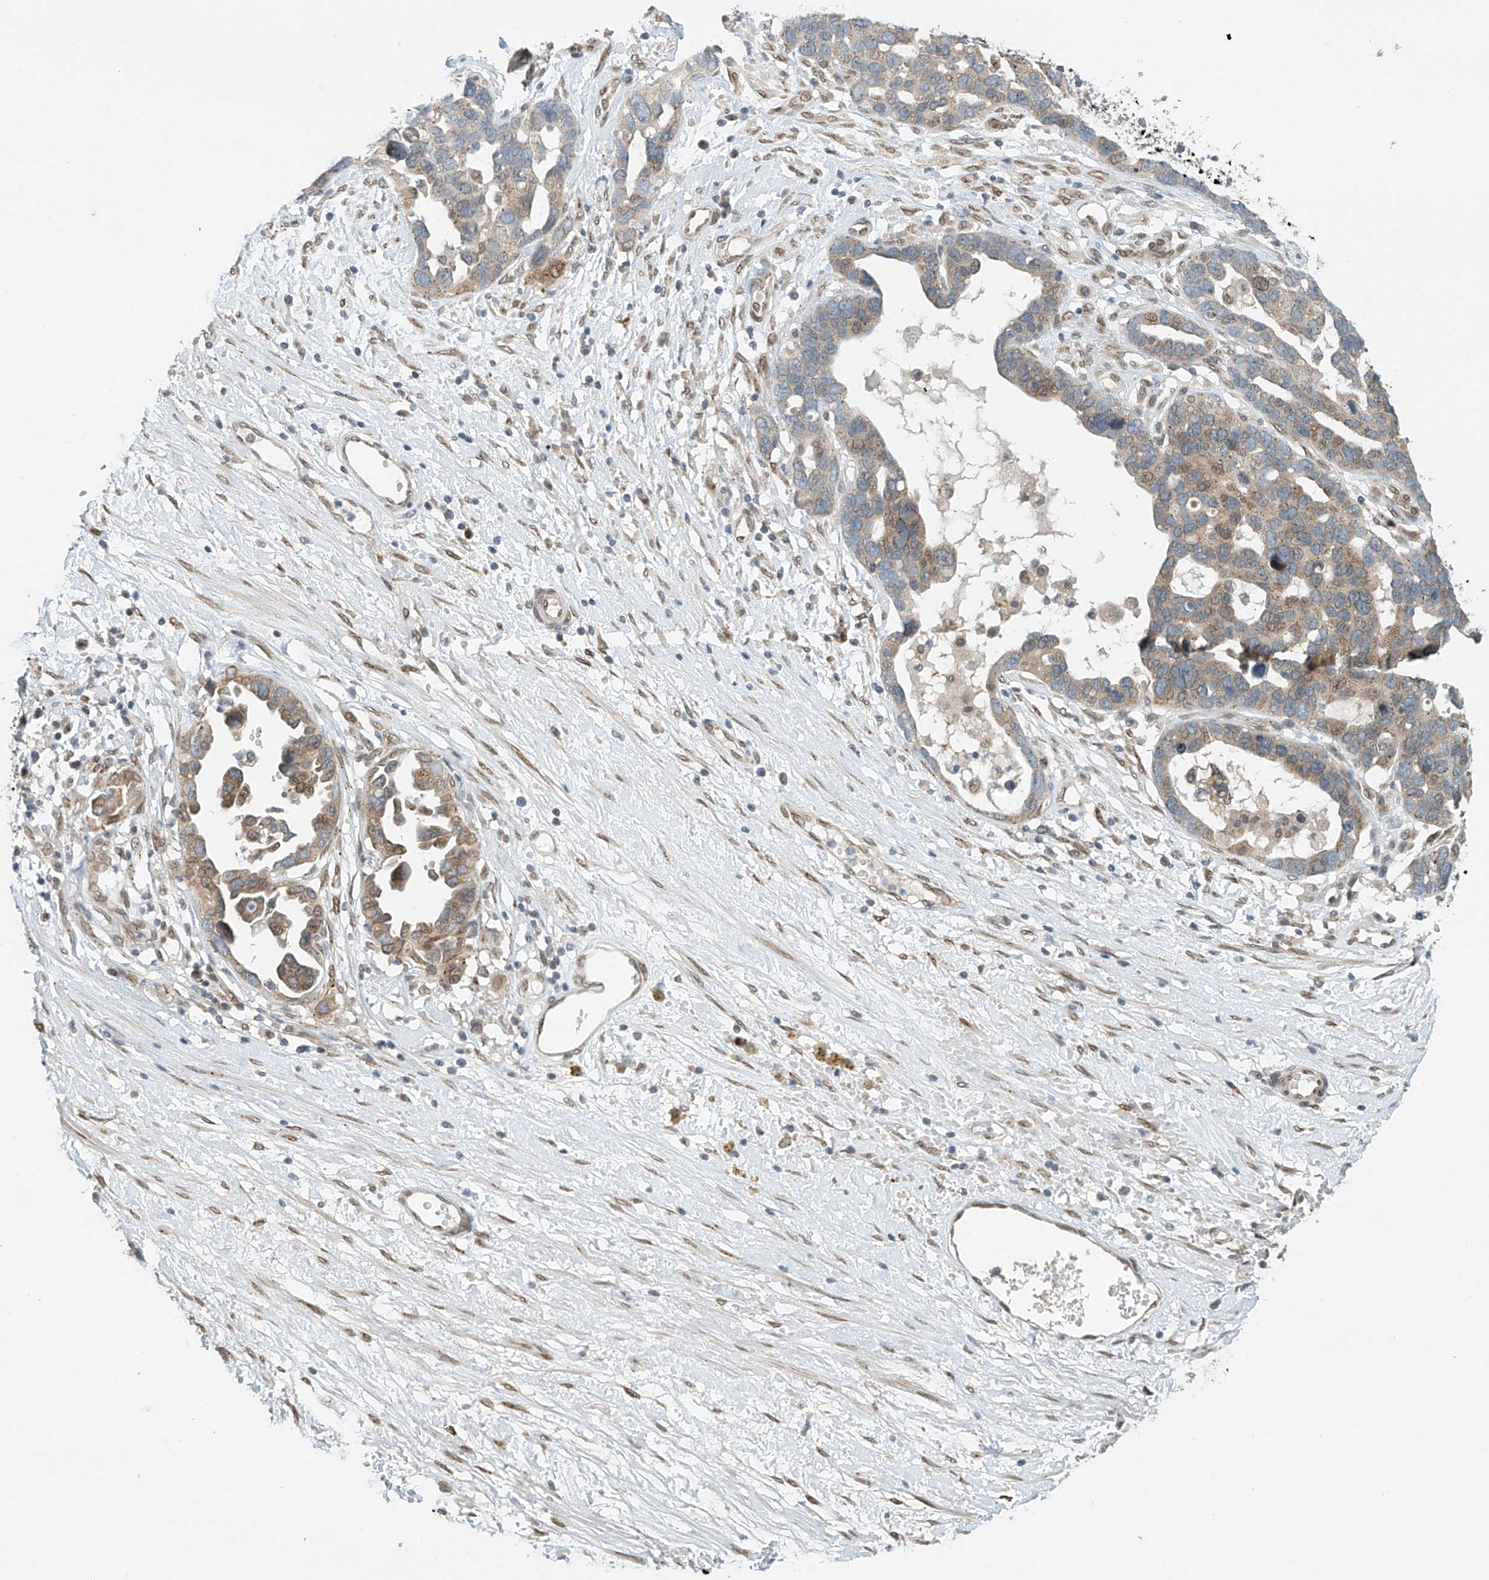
{"staining": {"intensity": "weak", "quantity": "25%-75%", "location": "cytoplasmic/membranous,nuclear"}, "tissue": "ovarian cancer", "cell_type": "Tumor cells", "image_type": "cancer", "snomed": [{"axis": "morphology", "description": "Cystadenocarcinoma, serous, NOS"}, {"axis": "topography", "description": "Ovary"}], "caption": "Immunohistochemical staining of ovarian cancer exhibits weak cytoplasmic/membranous and nuclear protein expression in about 25%-75% of tumor cells. (Stains: DAB in brown, nuclei in blue, Microscopy: brightfield microscopy at high magnification).", "gene": "STARD9", "patient": {"sex": "female", "age": 54}}